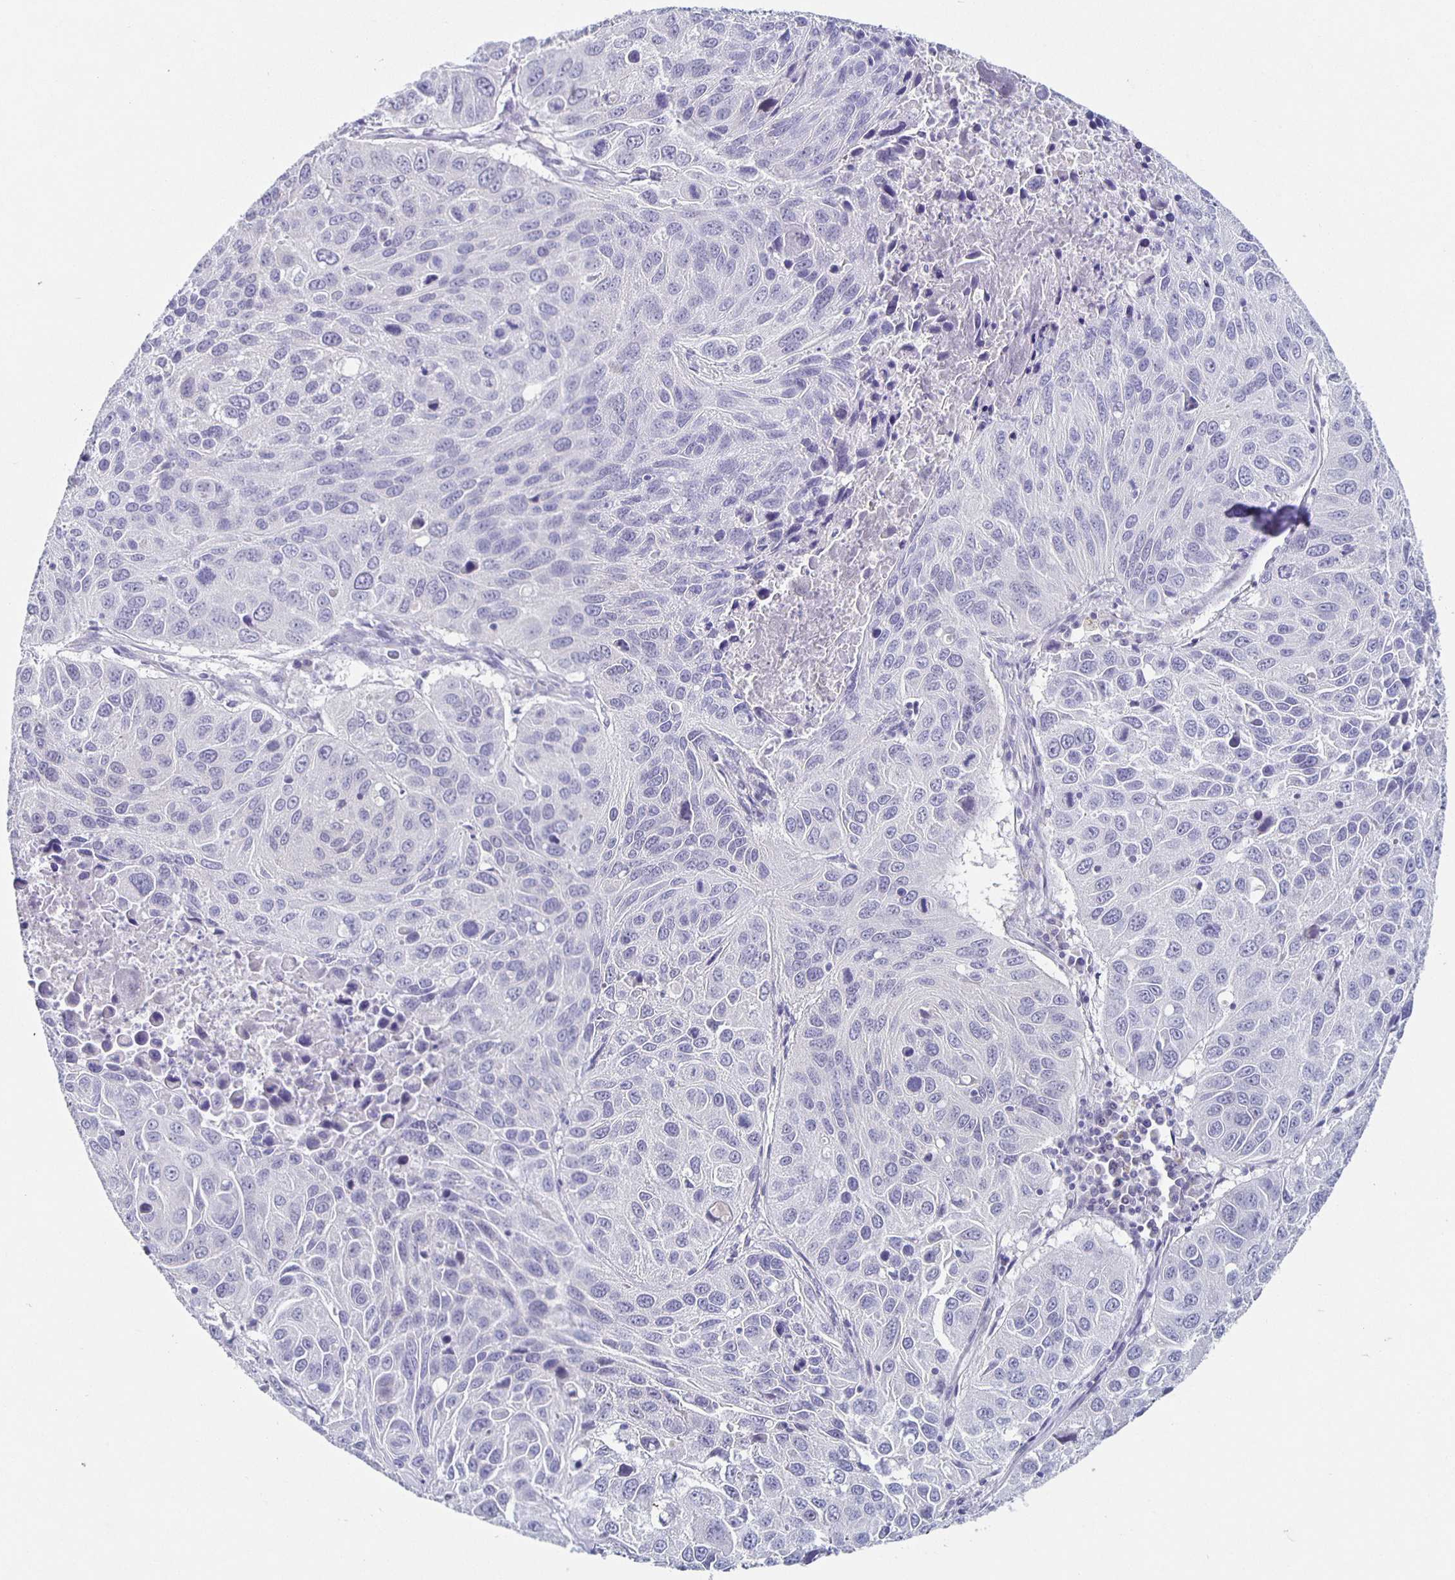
{"staining": {"intensity": "negative", "quantity": "none", "location": "none"}, "tissue": "lung cancer", "cell_type": "Tumor cells", "image_type": "cancer", "snomed": [{"axis": "morphology", "description": "Squamous cell carcinoma, NOS"}, {"axis": "topography", "description": "Lung"}], "caption": "A high-resolution photomicrograph shows immunohistochemistry (IHC) staining of squamous cell carcinoma (lung), which reveals no significant positivity in tumor cells.", "gene": "CARNS1", "patient": {"sex": "female", "age": 61}}